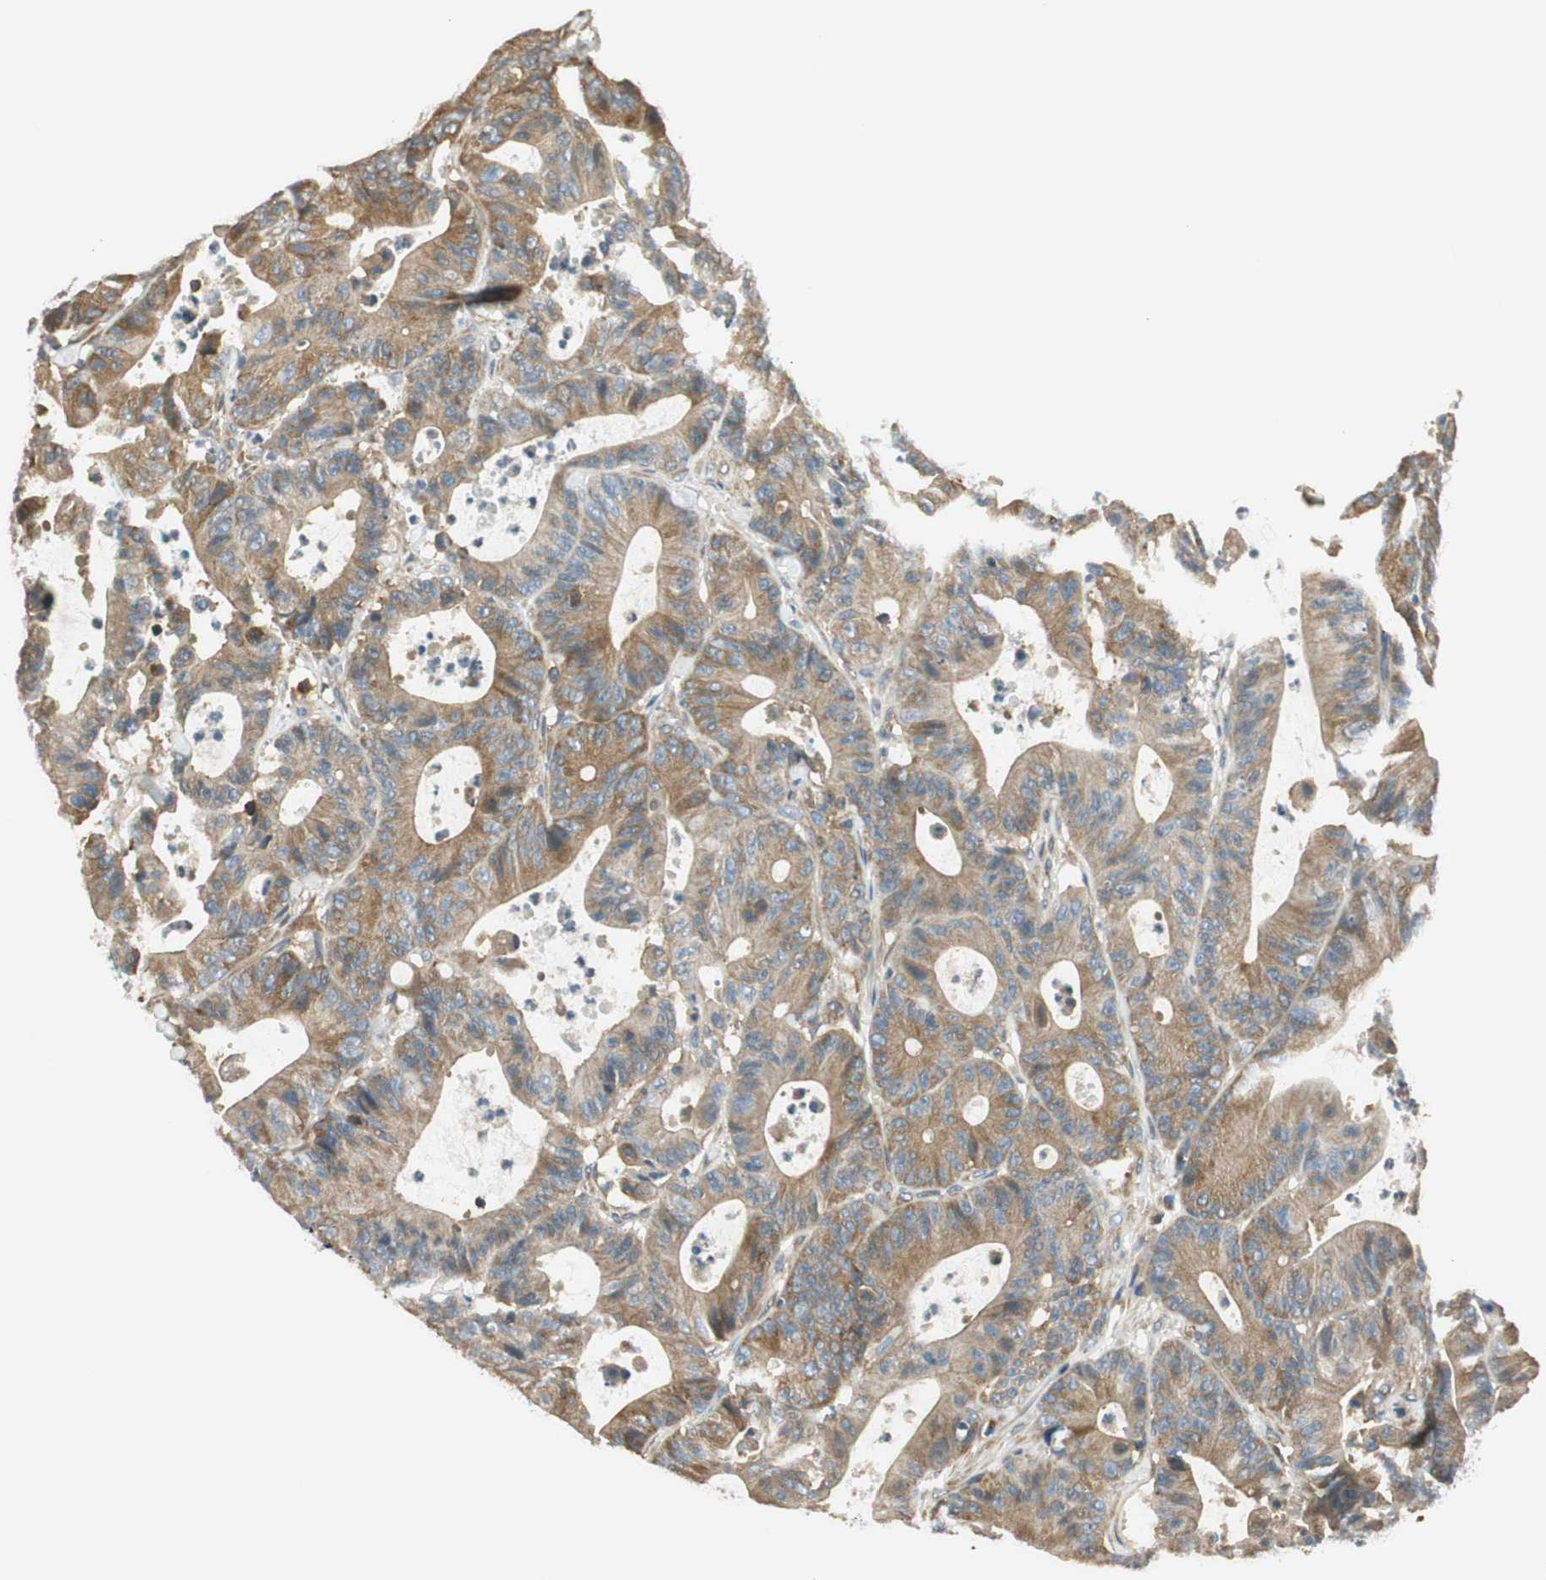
{"staining": {"intensity": "moderate", "quantity": ">75%", "location": "cytoplasmic/membranous"}, "tissue": "colorectal cancer", "cell_type": "Tumor cells", "image_type": "cancer", "snomed": [{"axis": "morphology", "description": "Adenocarcinoma, NOS"}, {"axis": "topography", "description": "Colon"}], "caption": "Protein analysis of adenocarcinoma (colorectal) tissue demonstrates moderate cytoplasmic/membranous positivity in approximately >75% of tumor cells.", "gene": "PI4K2B", "patient": {"sex": "female", "age": 84}}